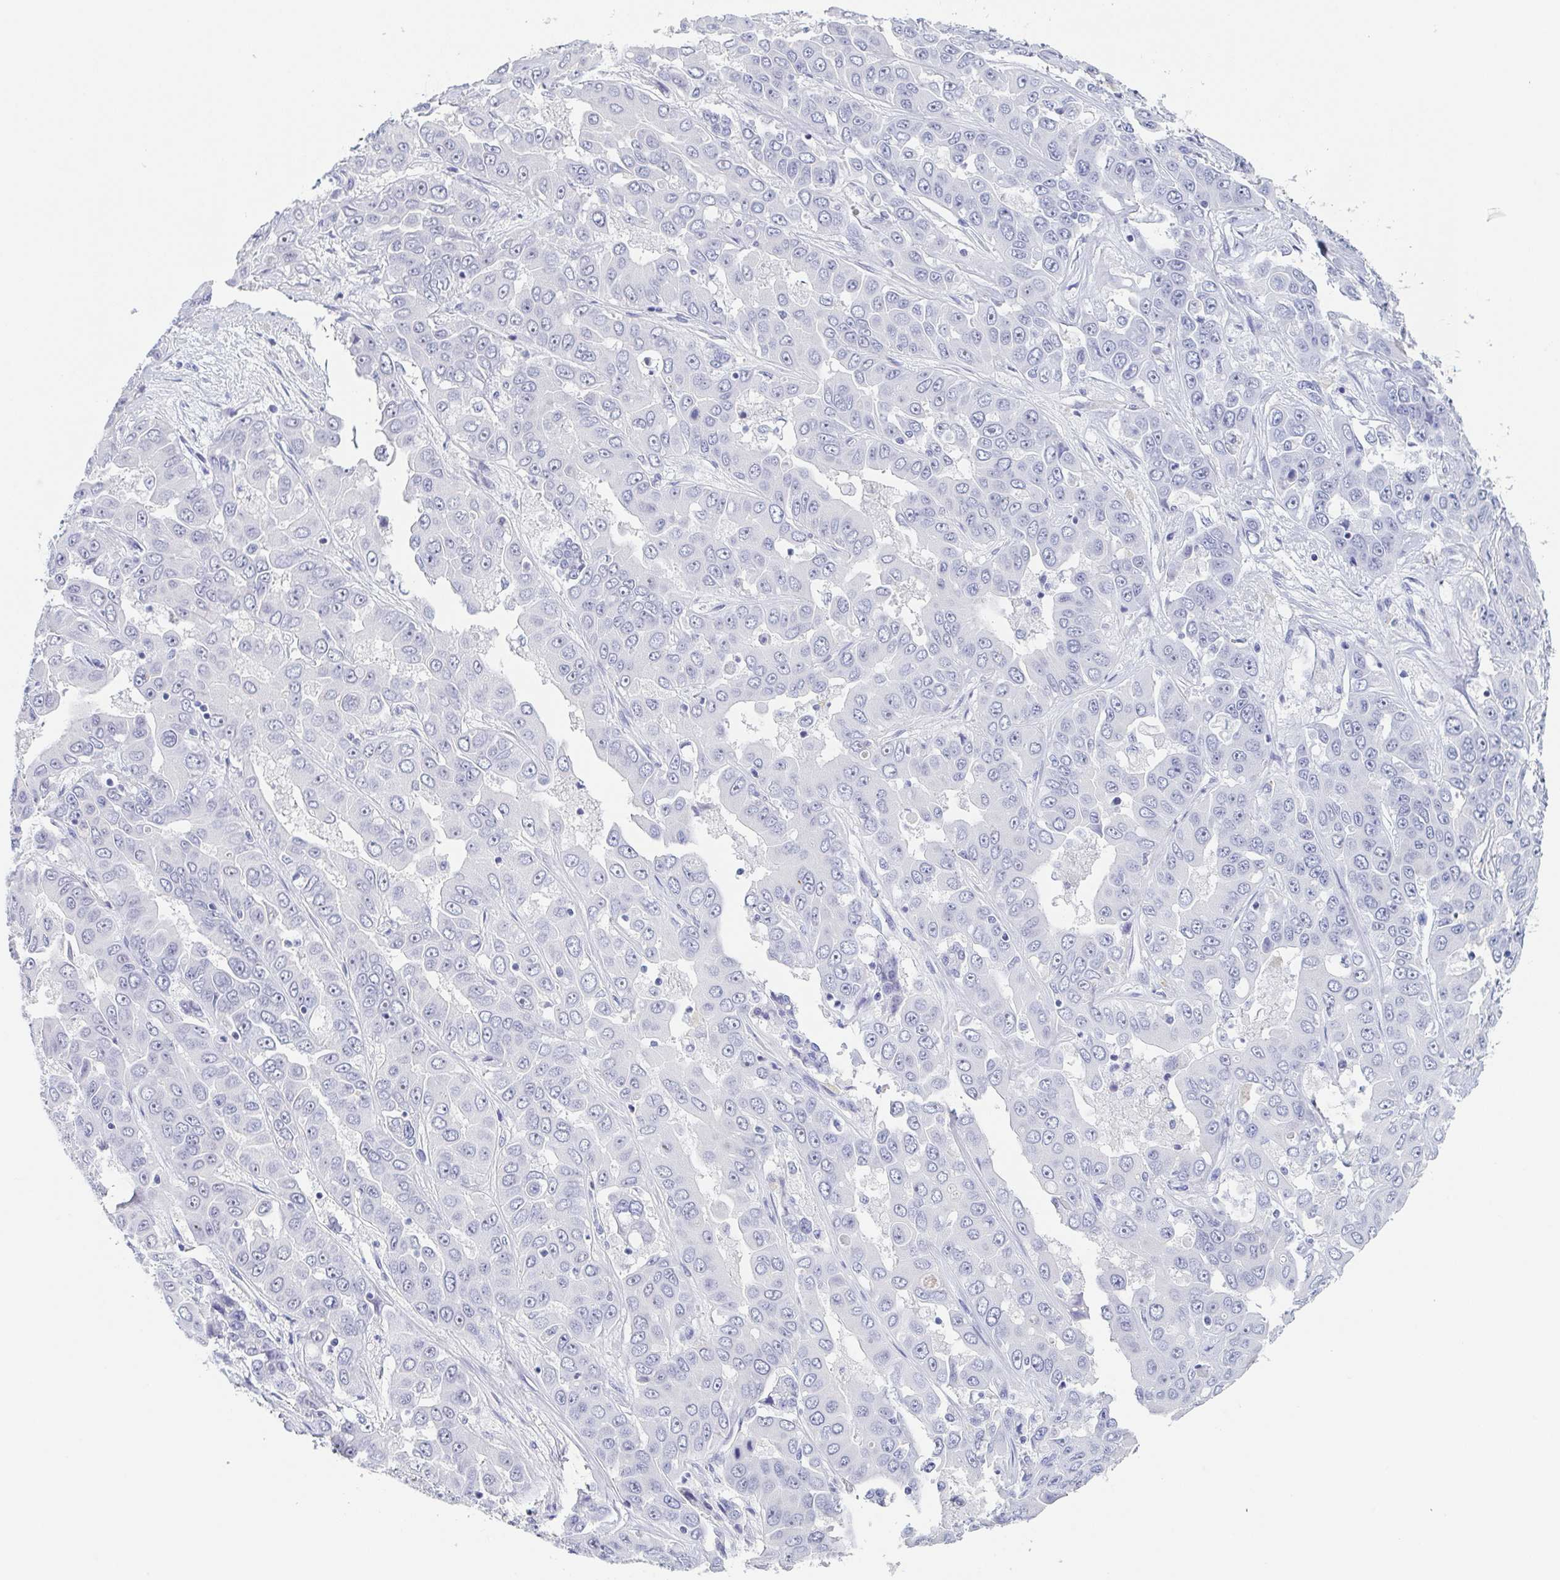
{"staining": {"intensity": "negative", "quantity": "none", "location": "none"}, "tissue": "liver cancer", "cell_type": "Tumor cells", "image_type": "cancer", "snomed": [{"axis": "morphology", "description": "Cholangiocarcinoma"}, {"axis": "topography", "description": "Liver"}], "caption": "A histopathology image of liver cholangiocarcinoma stained for a protein displays no brown staining in tumor cells.", "gene": "REG4", "patient": {"sex": "female", "age": 52}}